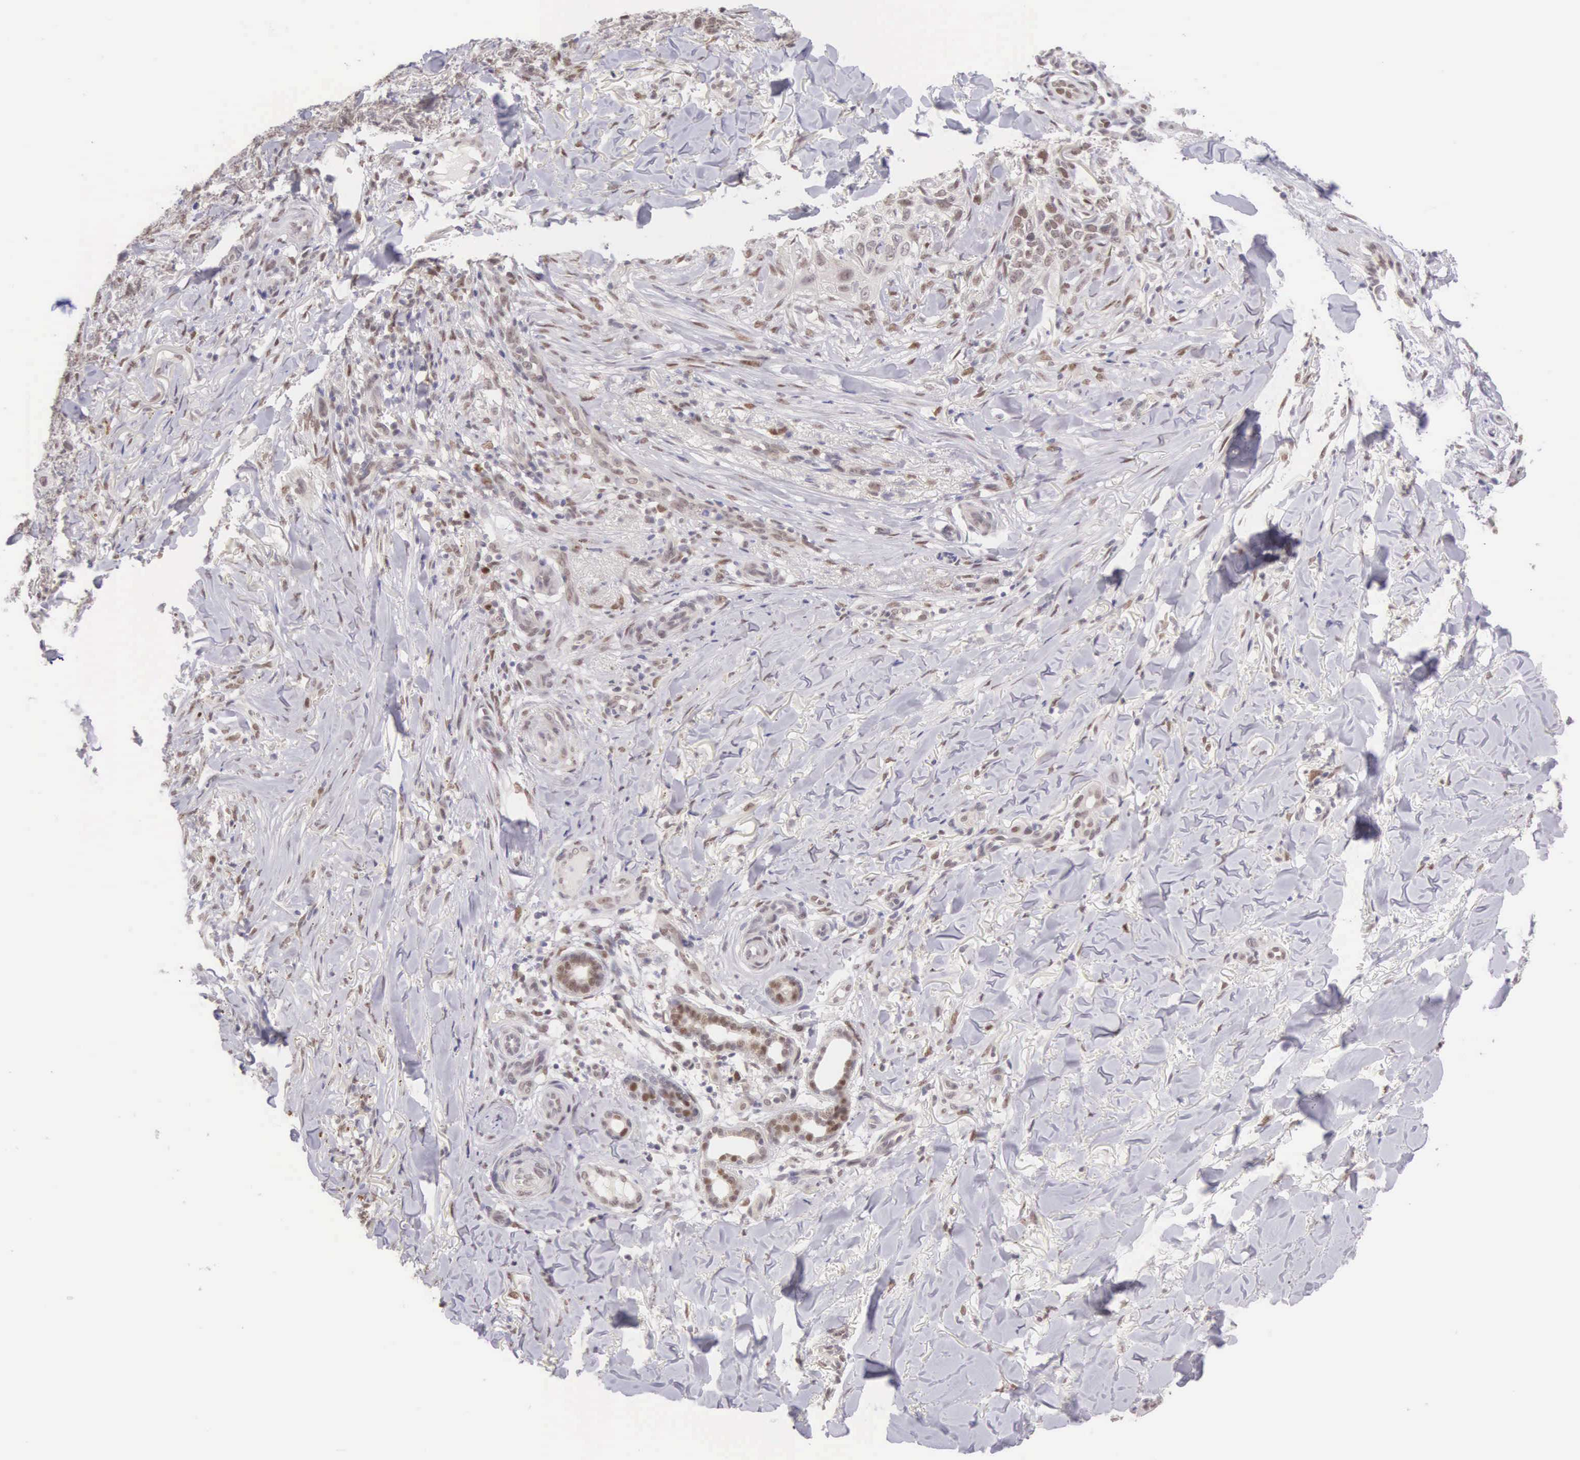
{"staining": {"intensity": "weak", "quantity": "<25%", "location": "nuclear"}, "tissue": "skin cancer", "cell_type": "Tumor cells", "image_type": "cancer", "snomed": [{"axis": "morphology", "description": "Normal tissue, NOS"}, {"axis": "morphology", "description": "Basal cell carcinoma"}, {"axis": "topography", "description": "Skin"}], "caption": "Micrograph shows no protein expression in tumor cells of skin basal cell carcinoma tissue.", "gene": "CCDC117", "patient": {"sex": "male", "age": 81}}